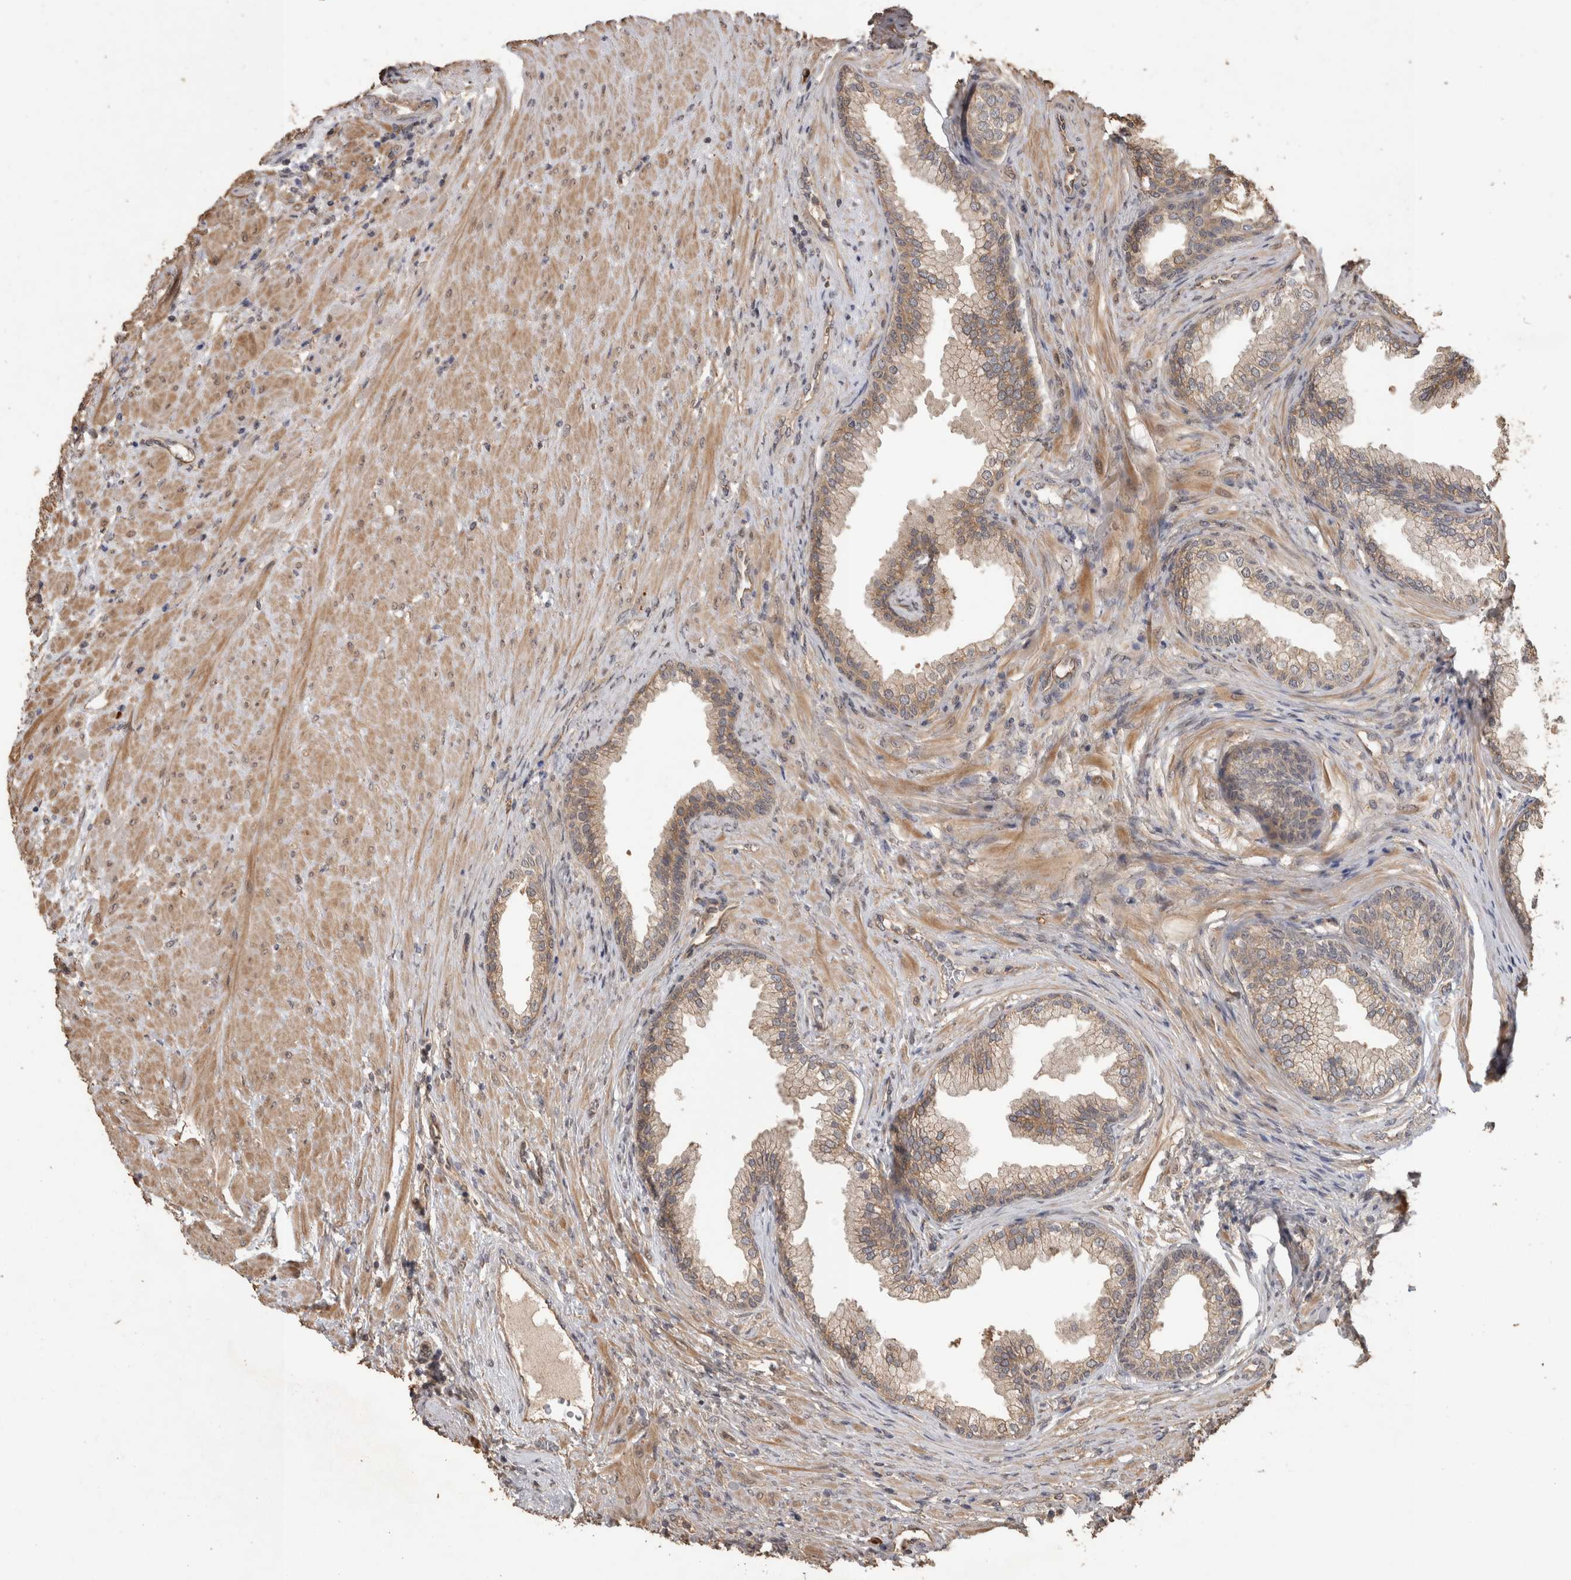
{"staining": {"intensity": "weak", "quantity": ">75%", "location": "cytoplasmic/membranous"}, "tissue": "prostate", "cell_type": "Glandular cells", "image_type": "normal", "snomed": [{"axis": "morphology", "description": "Normal tissue, NOS"}, {"axis": "topography", "description": "Prostate"}], "caption": "Weak cytoplasmic/membranous protein staining is present in approximately >75% of glandular cells in prostate. Using DAB (brown) and hematoxylin (blue) stains, captured at high magnification using brightfield microscopy.", "gene": "RHPN1", "patient": {"sex": "male", "age": 76}}